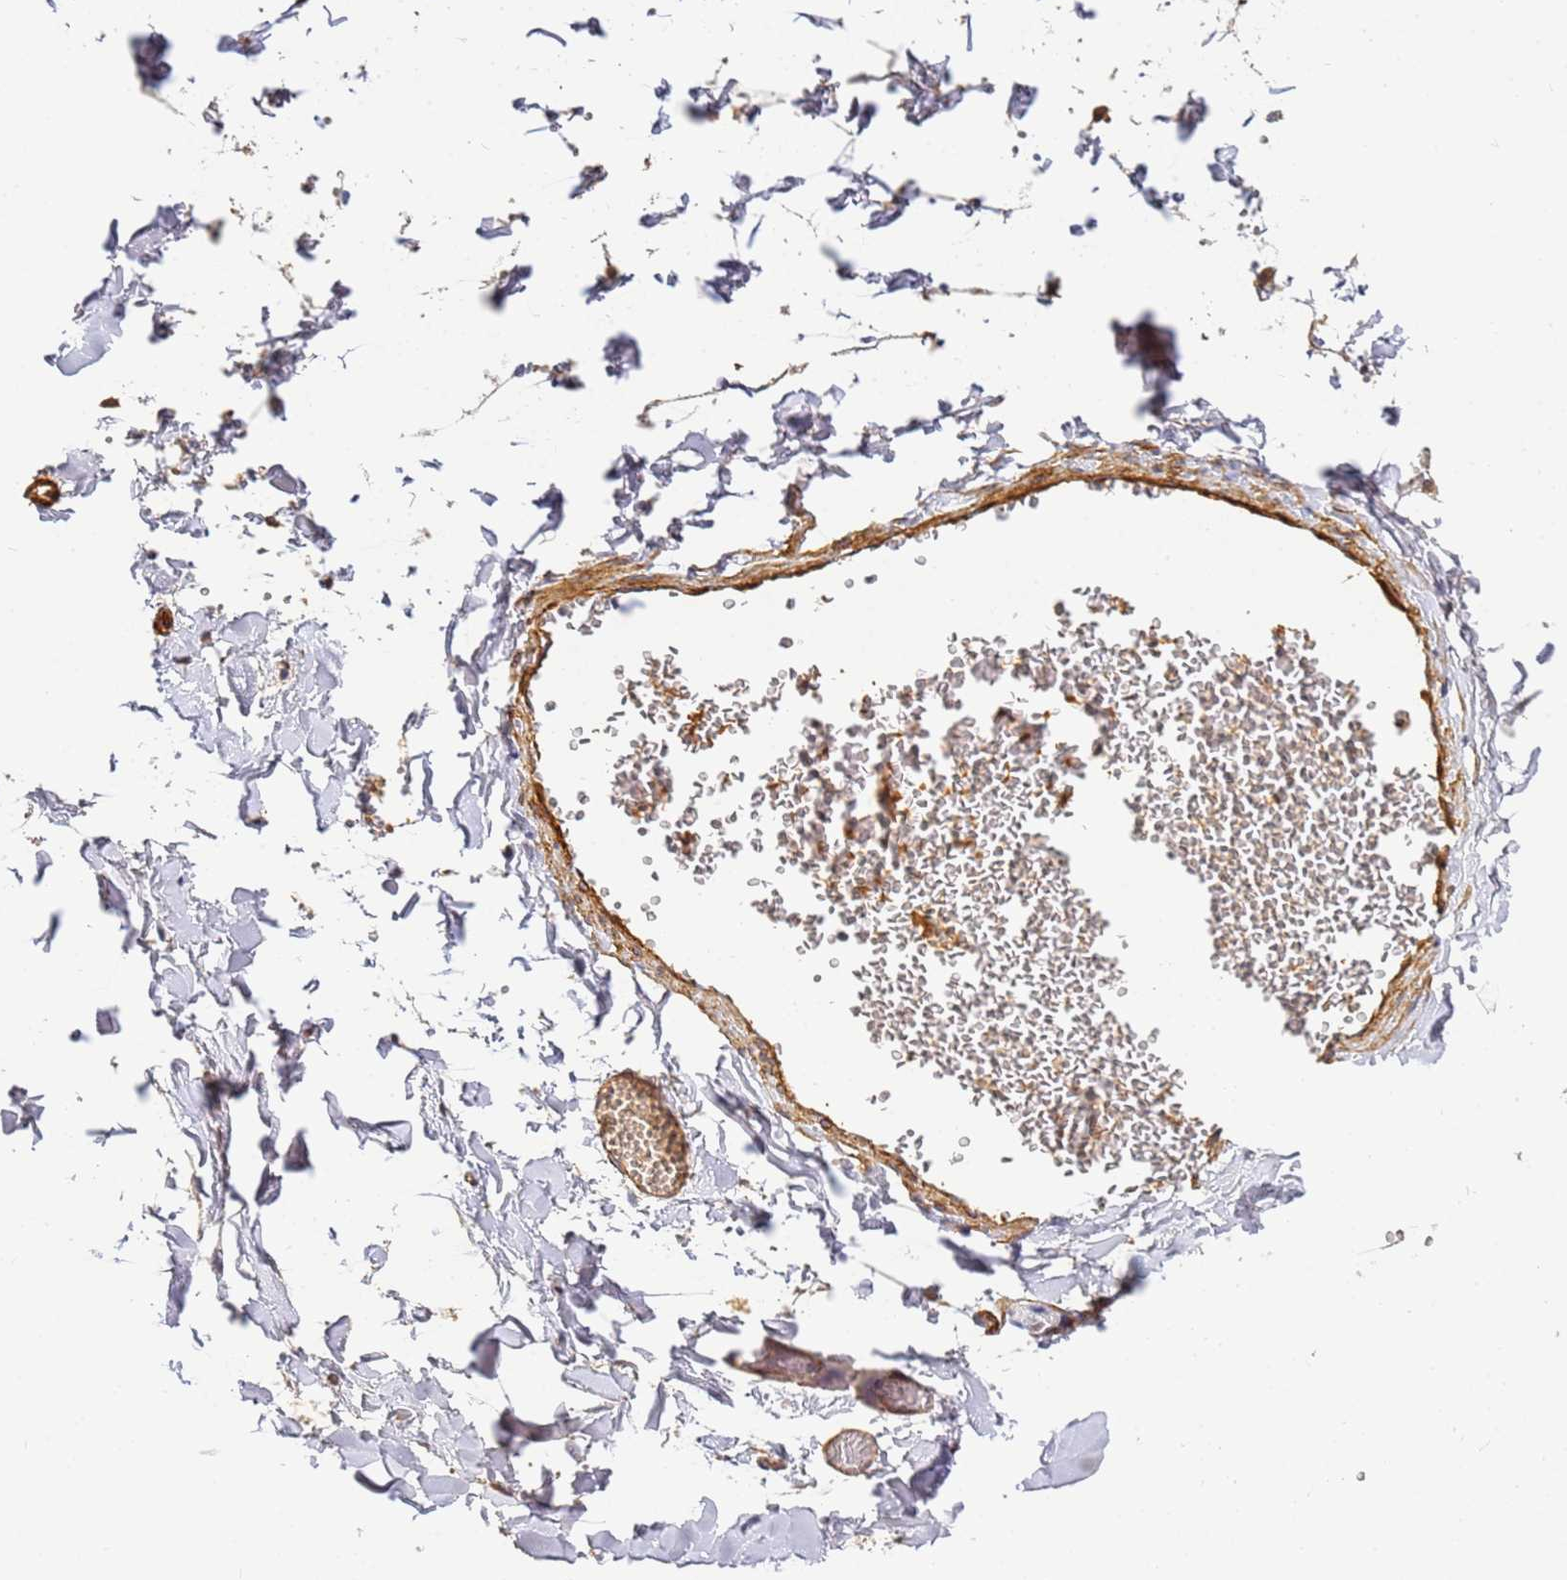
{"staining": {"intensity": "weak", "quantity": "<25%", "location": "cytoplasmic/membranous"}, "tissue": "adipose tissue", "cell_type": "Adipocytes", "image_type": "normal", "snomed": [{"axis": "morphology", "description": "Normal tissue, NOS"}, {"axis": "topography", "description": "Gallbladder"}, {"axis": "topography", "description": "Peripheral nerve tissue"}], "caption": "DAB (3,3'-diaminobenzidine) immunohistochemical staining of unremarkable adipose tissue shows no significant expression in adipocytes. The staining is performed using DAB (3,3'-diaminobenzidine) brown chromogen with nuclei counter-stained in using hematoxylin.", "gene": "CFHR1", "patient": {"sex": "male", "age": 38}}